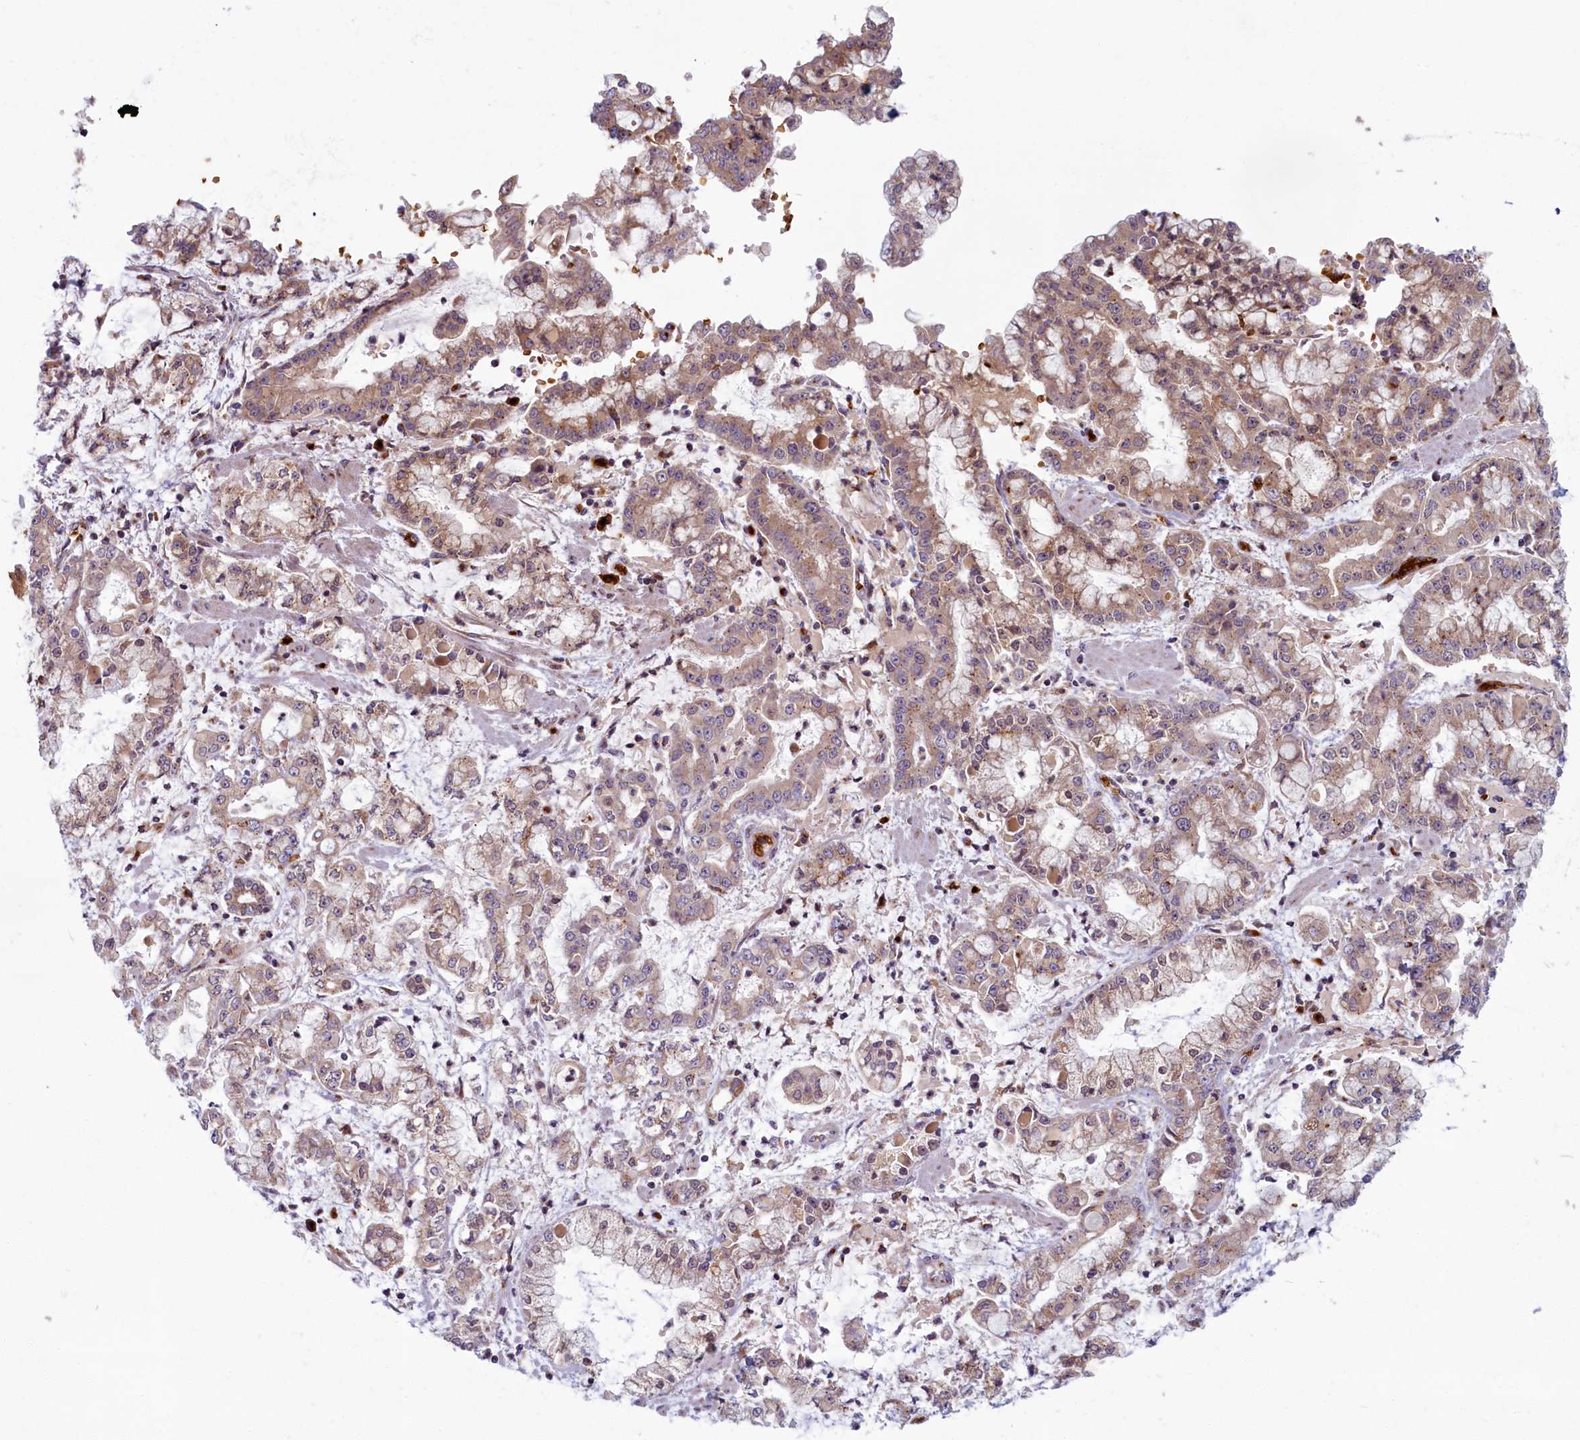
{"staining": {"intensity": "moderate", "quantity": "25%-75%", "location": "cytoplasmic/membranous"}, "tissue": "stomach cancer", "cell_type": "Tumor cells", "image_type": "cancer", "snomed": [{"axis": "morphology", "description": "Adenocarcinoma, NOS"}, {"axis": "topography", "description": "Stomach"}], "caption": "The image reveals staining of stomach cancer (adenocarcinoma), revealing moderate cytoplasmic/membranous protein expression (brown color) within tumor cells. The staining was performed using DAB, with brown indicating positive protein expression. Nuclei are stained blue with hematoxylin.", "gene": "BLVRB", "patient": {"sex": "male", "age": 76}}